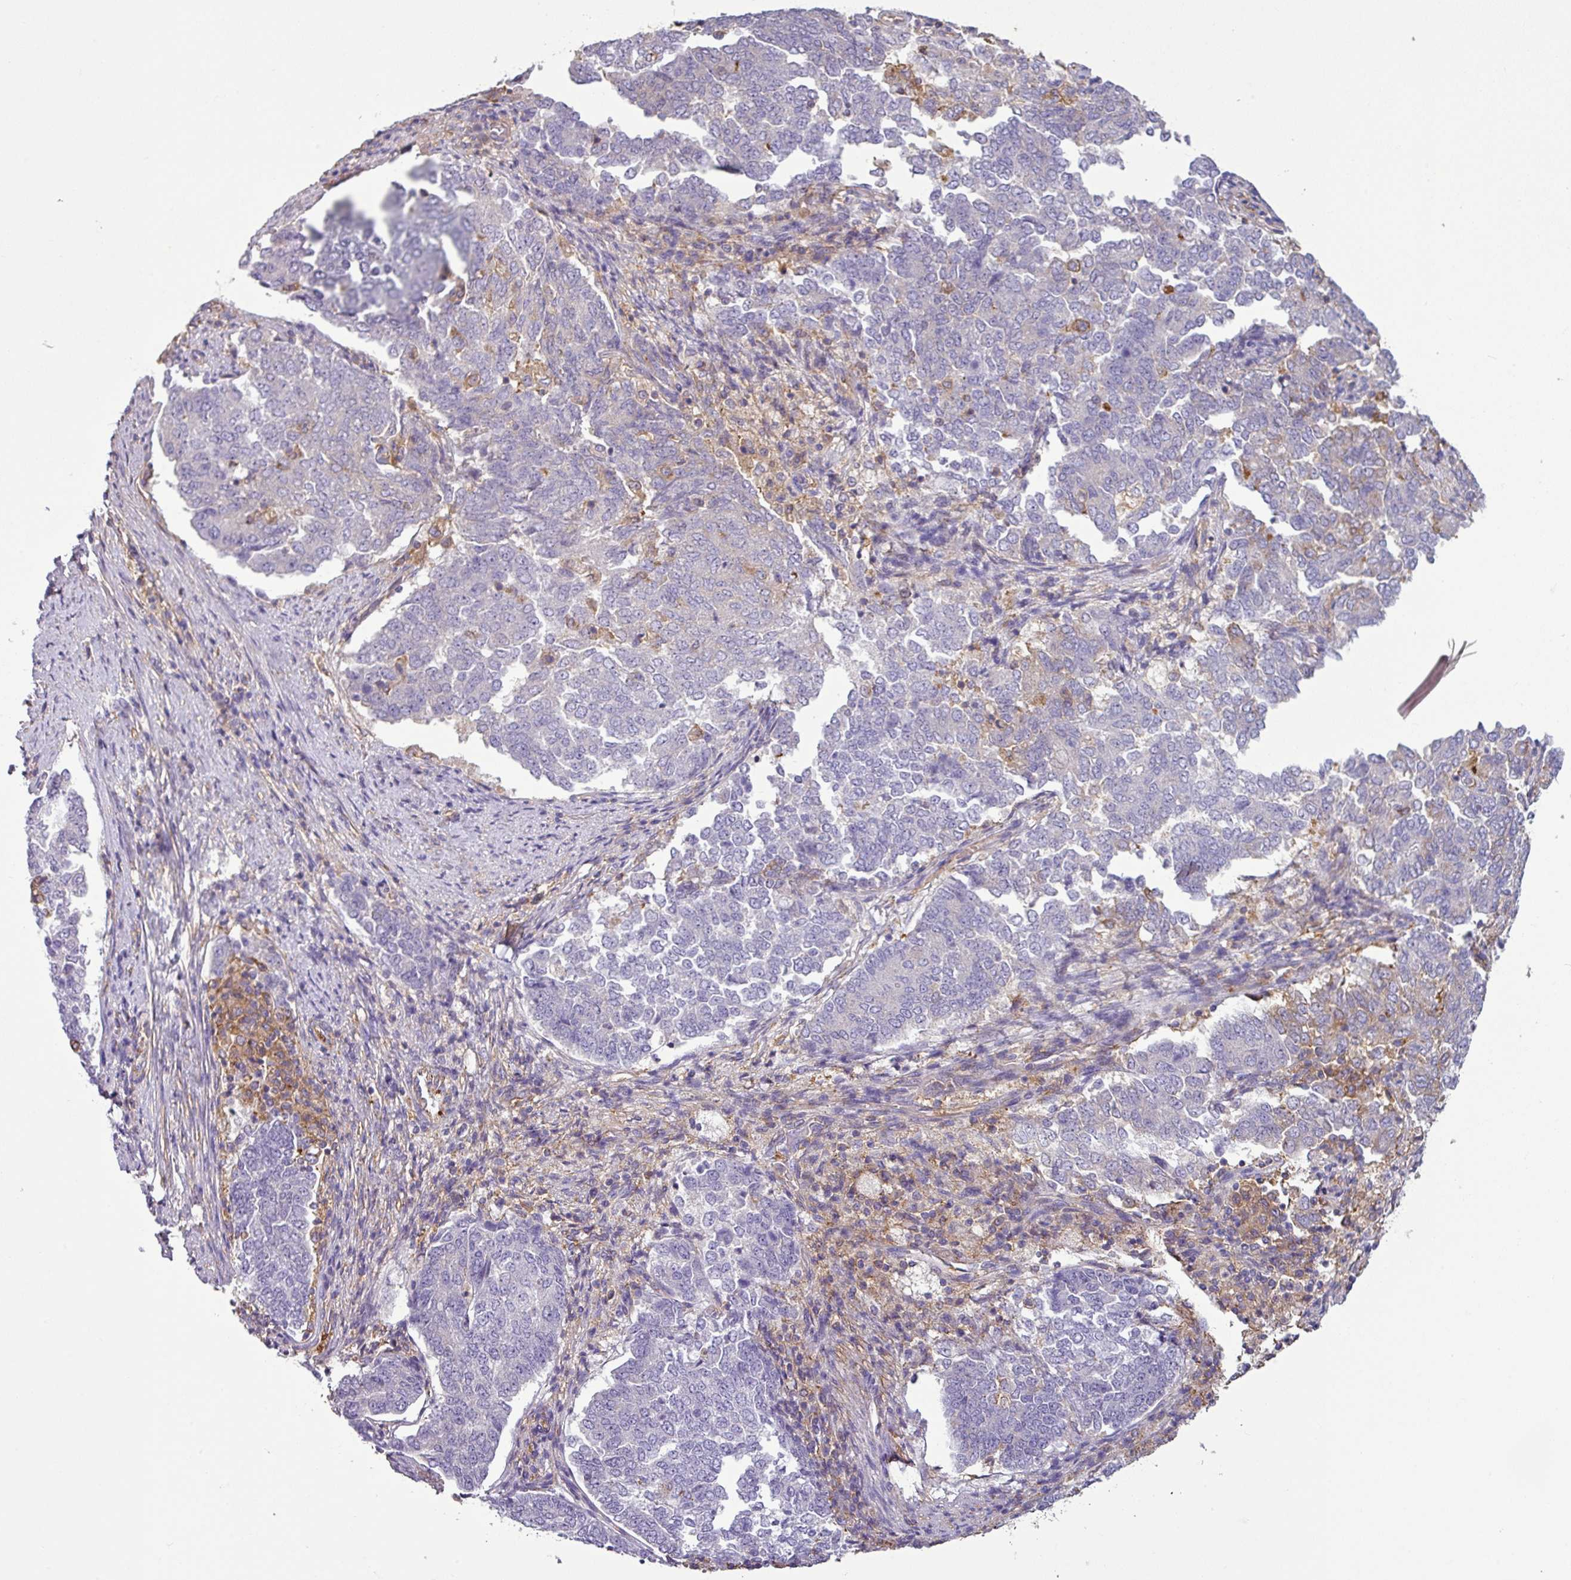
{"staining": {"intensity": "negative", "quantity": "none", "location": "none"}, "tissue": "endometrial cancer", "cell_type": "Tumor cells", "image_type": "cancer", "snomed": [{"axis": "morphology", "description": "Adenocarcinoma, NOS"}, {"axis": "topography", "description": "Endometrium"}], "caption": "Tumor cells show no significant protein positivity in endometrial cancer (adenocarcinoma). (Brightfield microscopy of DAB IHC at high magnification).", "gene": "XNDC1N", "patient": {"sex": "female", "age": 80}}